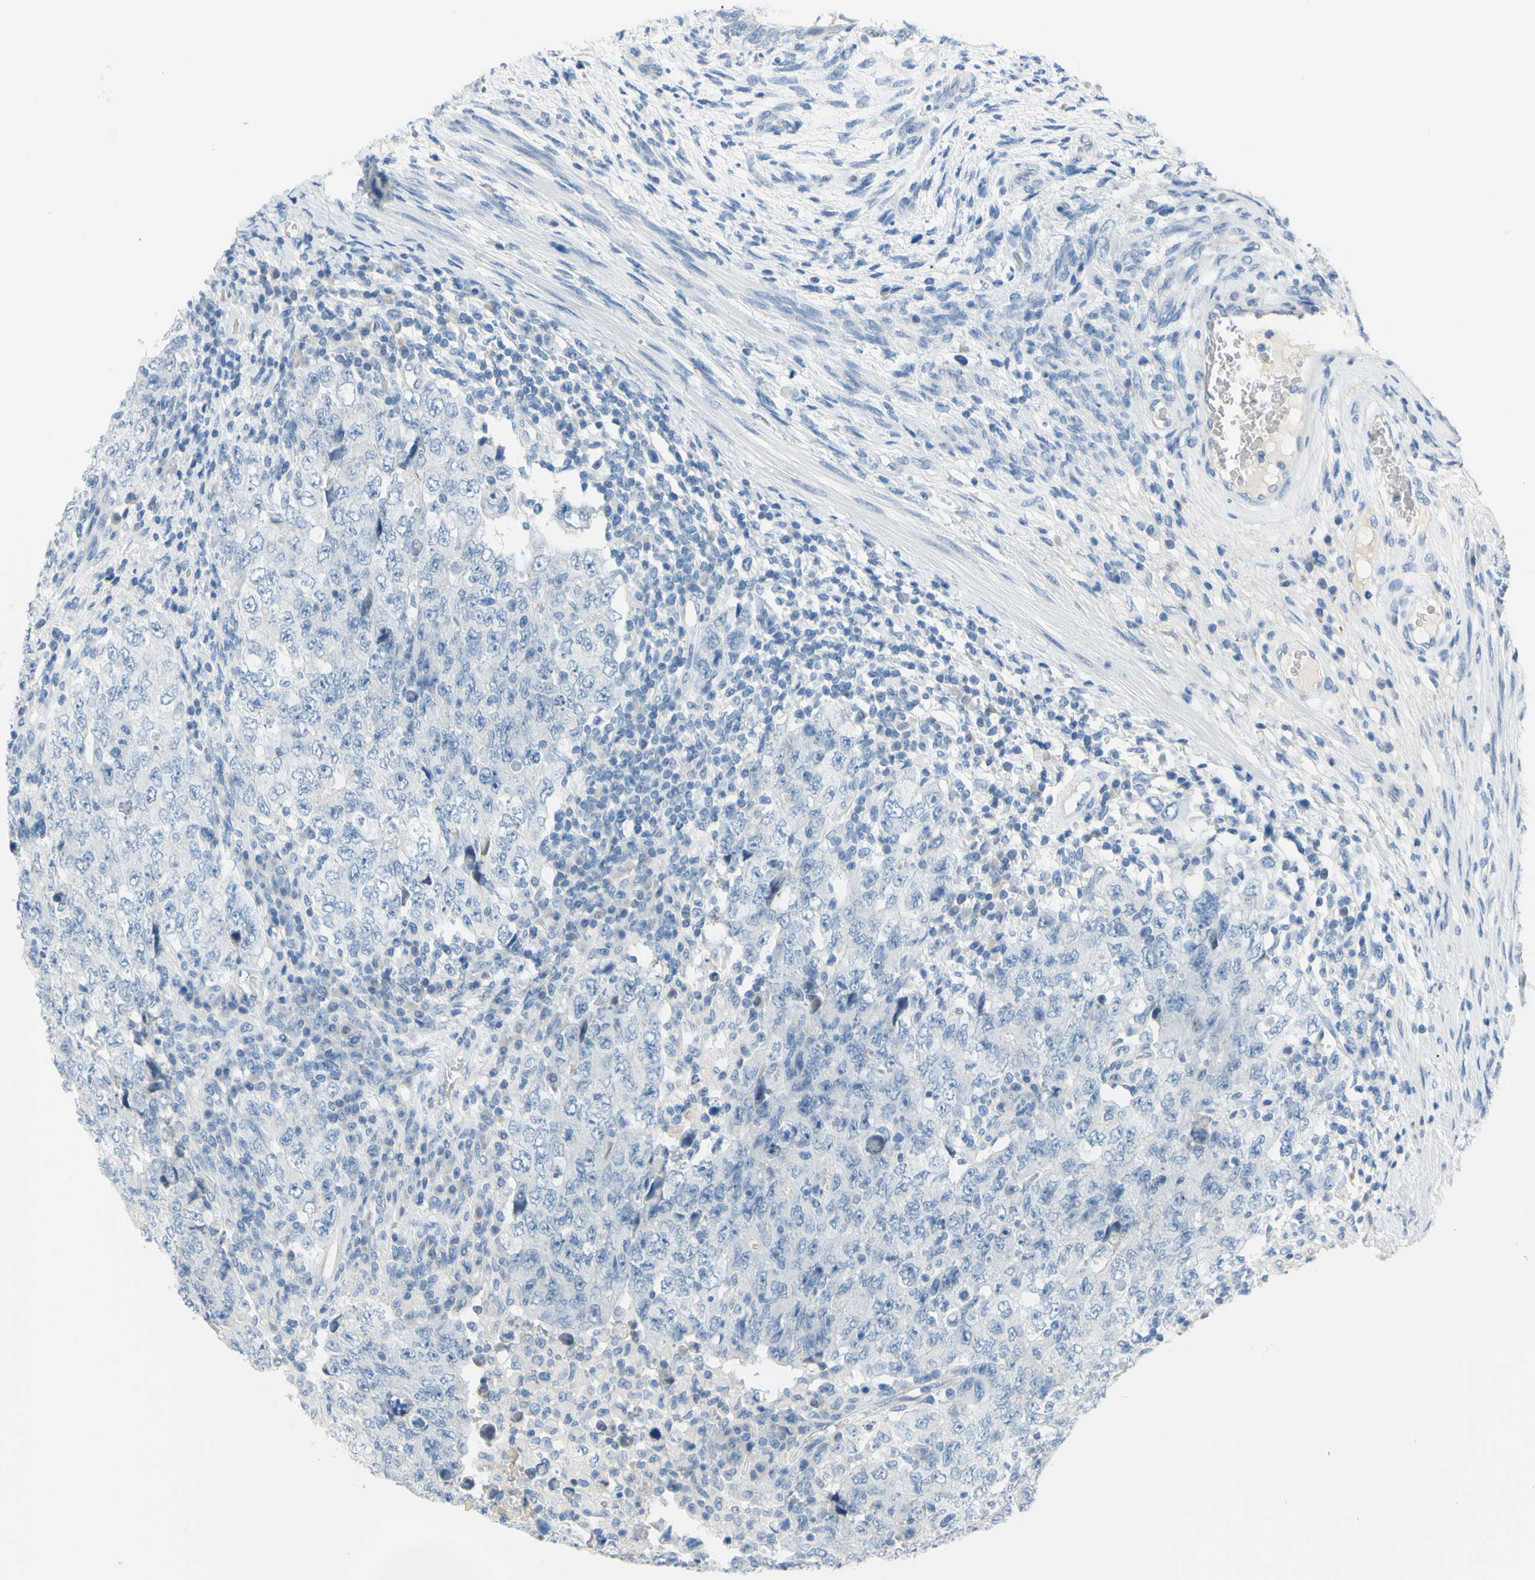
{"staining": {"intensity": "negative", "quantity": "none", "location": "none"}, "tissue": "testis cancer", "cell_type": "Tumor cells", "image_type": "cancer", "snomed": [{"axis": "morphology", "description": "Carcinoma, Embryonal, NOS"}, {"axis": "topography", "description": "Testis"}], "caption": "The histopathology image reveals no significant staining in tumor cells of embryonal carcinoma (testis).", "gene": "DCT", "patient": {"sex": "male", "age": 26}}